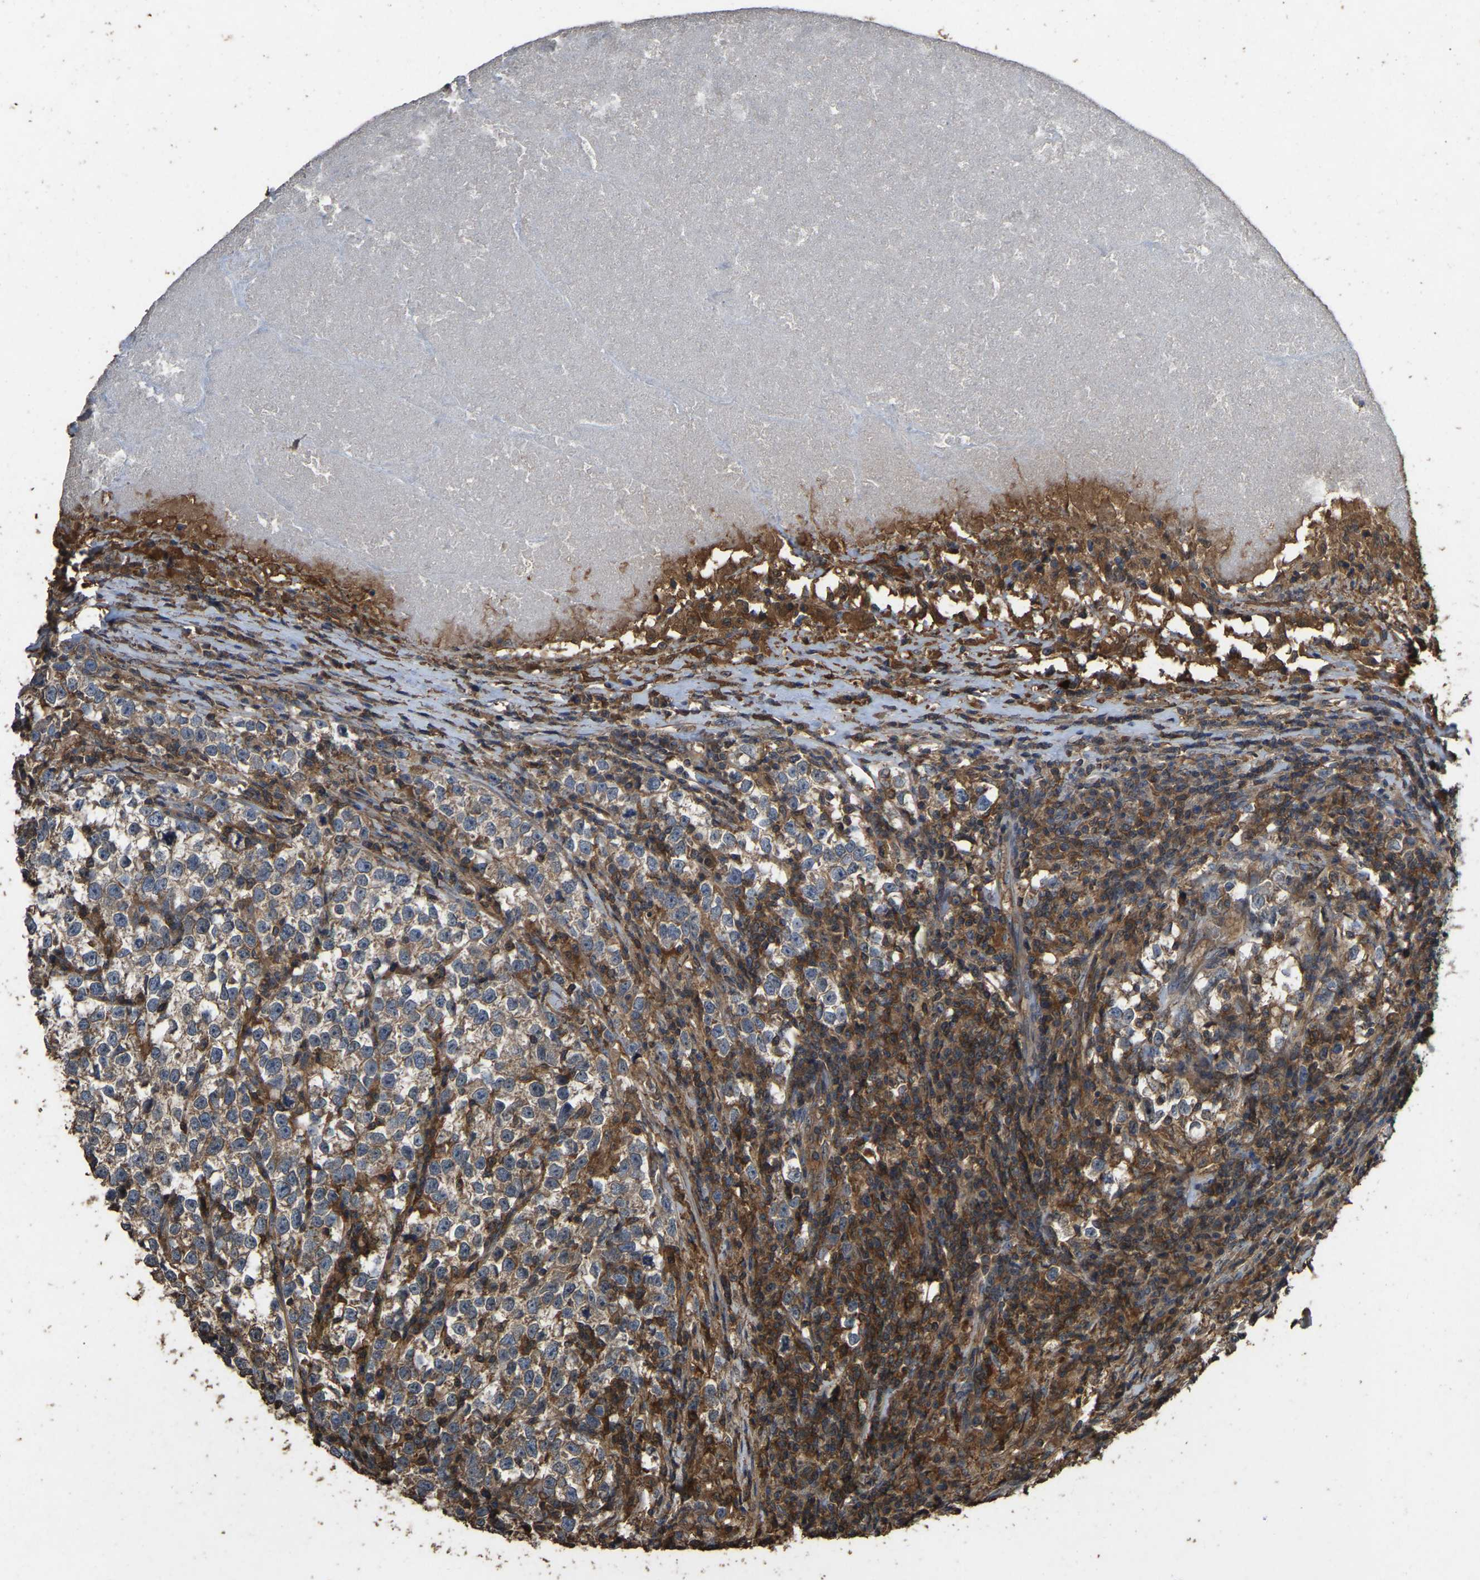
{"staining": {"intensity": "weak", "quantity": ">75%", "location": "cytoplasmic/membranous"}, "tissue": "testis cancer", "cell_type": "Tumor cells", "image_type": "cancer", "snomed": [{"axis": "morphology", "description": "Normal tissue, NOS"}, {"axis": "morphology", "description": "Seminoma, NOS"}, {"axis": "topography", "description": "Testis"}], "caption": "Immunohistochemical staining of human testis cancer (seminoma) reveals low levels of weak cytoplasmic/membranous protein expression in about >75% of tumor cells.", "gene": "FHIT", "patient": {"sex": "male", "age": 43}}